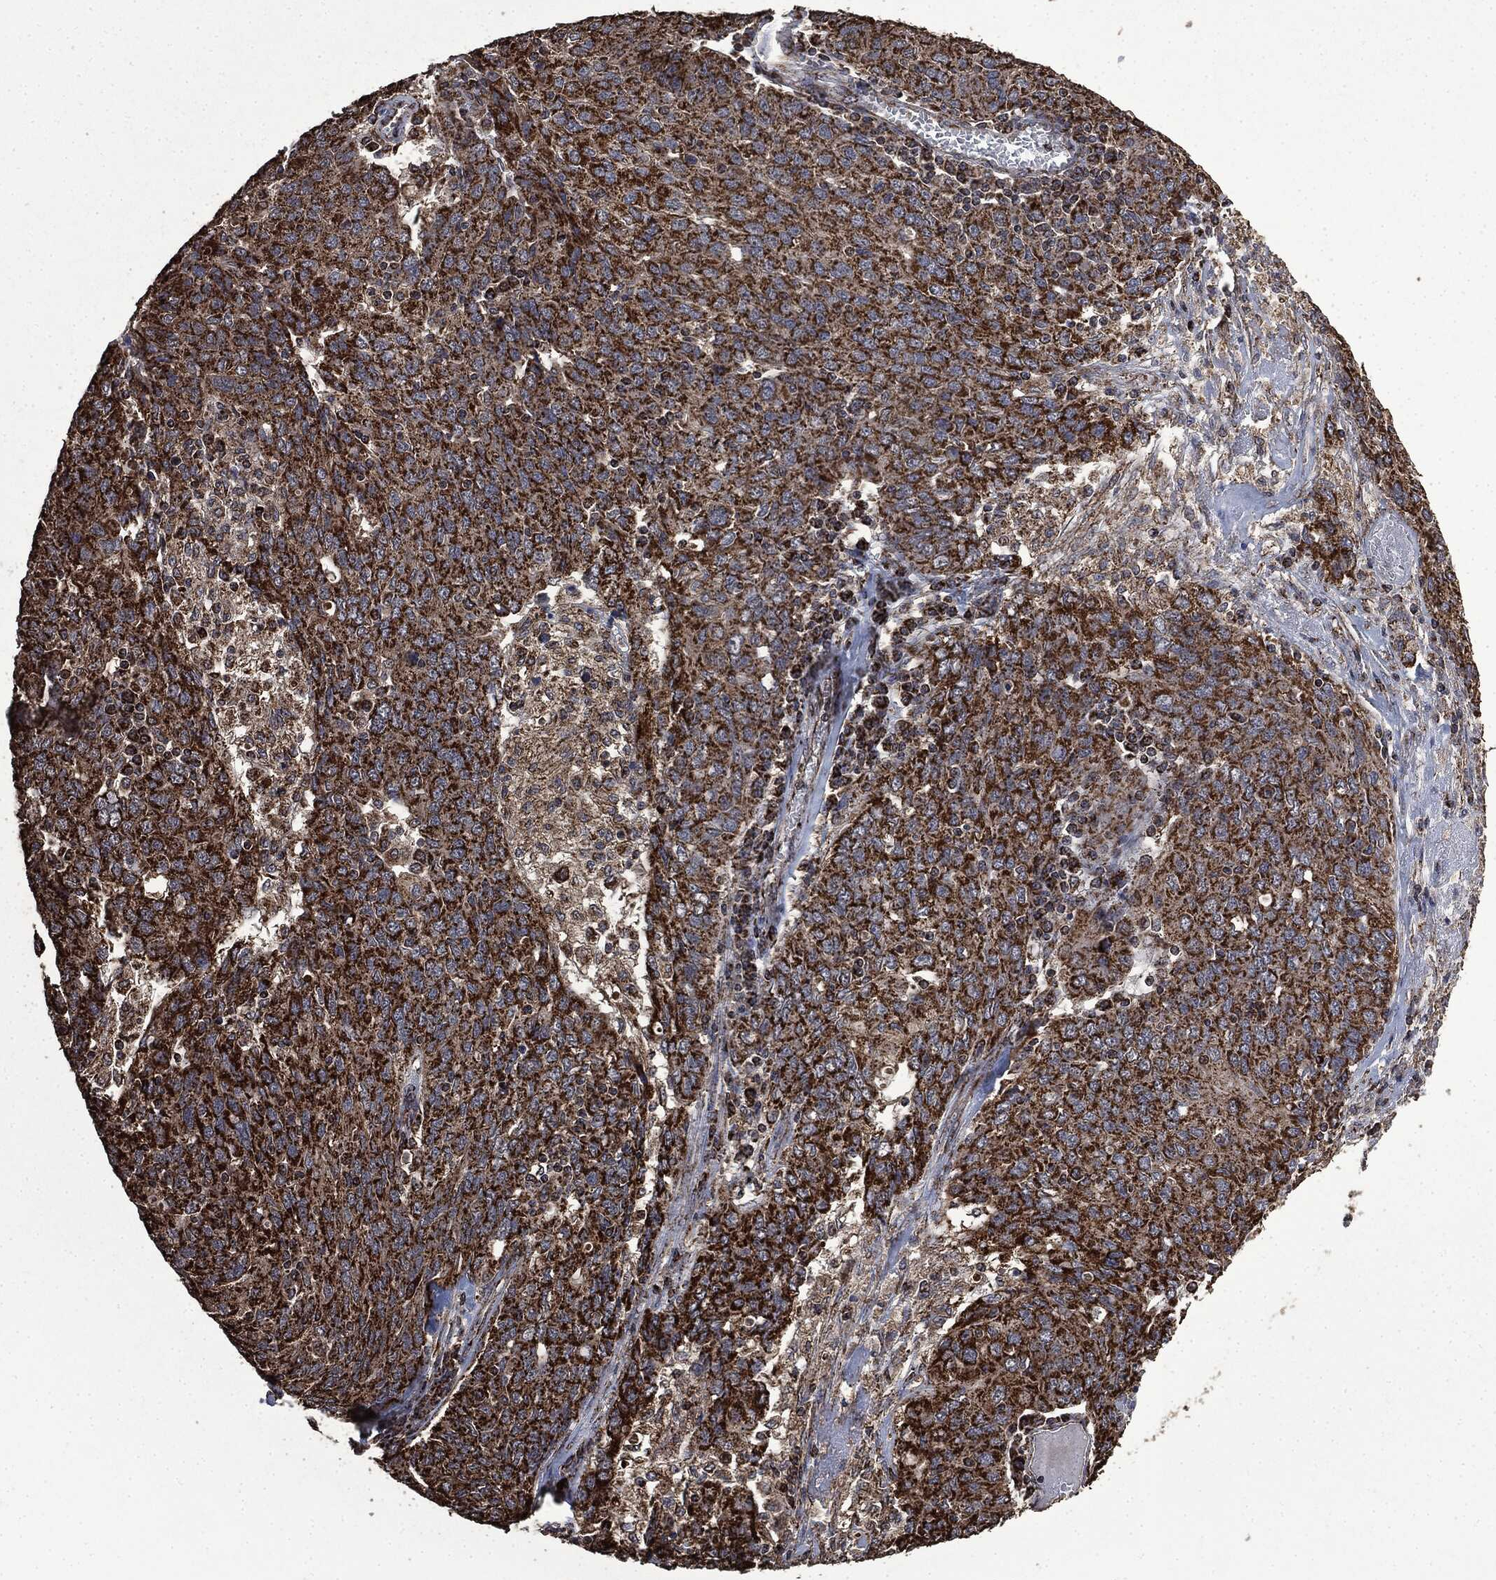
{"staining": {"intensity": "strong", "quantity": ">75%", "location": "cytoplasmic/membranous"}, "tissue": "ovarian cancer", "cell_type": "Tumor cells", "image_type": "cancer", "snomed": [{"axis": "morphology", "description": "Carcinoma, endometroid"}, {"axis": "topography", "description": "Ovary"}], "caption": "Immunohistochemistry (IHC) (DAB (3,3'-diaminobenzidine)) staining of human ovarian endometroid carcinoma shows strong cytoplasmic/membranous protein expression in approximately >75% of tumor cells.", "gene": "LIG3", "patient": {"sex": "female", "age": 50}}